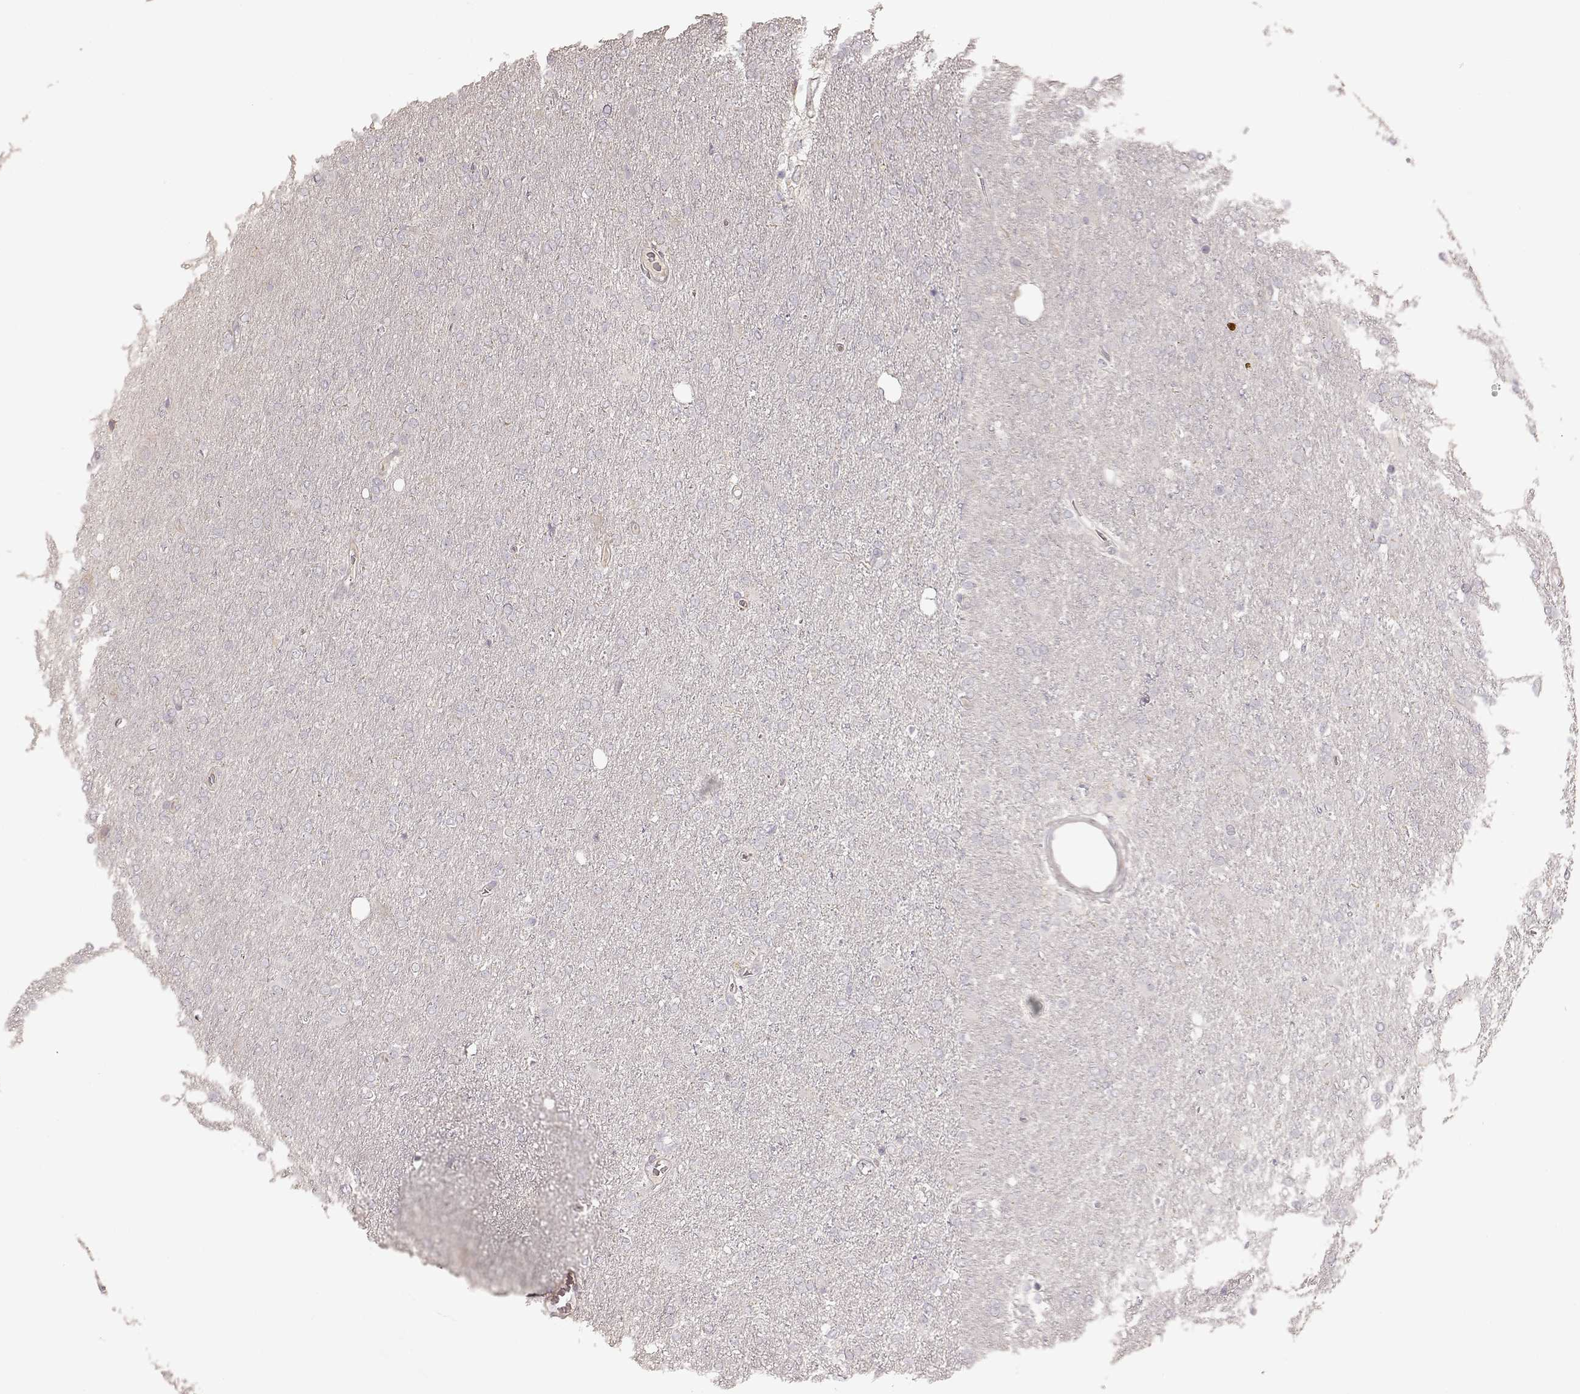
{"staining": {"intensity": "negative", "quantity": "none", "location": "none"}, "tissue": "glioma", "cell_type": "Tumor cells", "image_type": "cancer", "snomed": [{"axis": "morphology", "description": "Glioma, malignant, High grade"}, {"axis": "topography", "description": "Cerebral cortex"}], "caption": "This is an IHC photomicrograph of glioma. There is no expression in tumor cells.", "gene": "KCNJ9", "patient": {"sex": "male", "age": 70}}